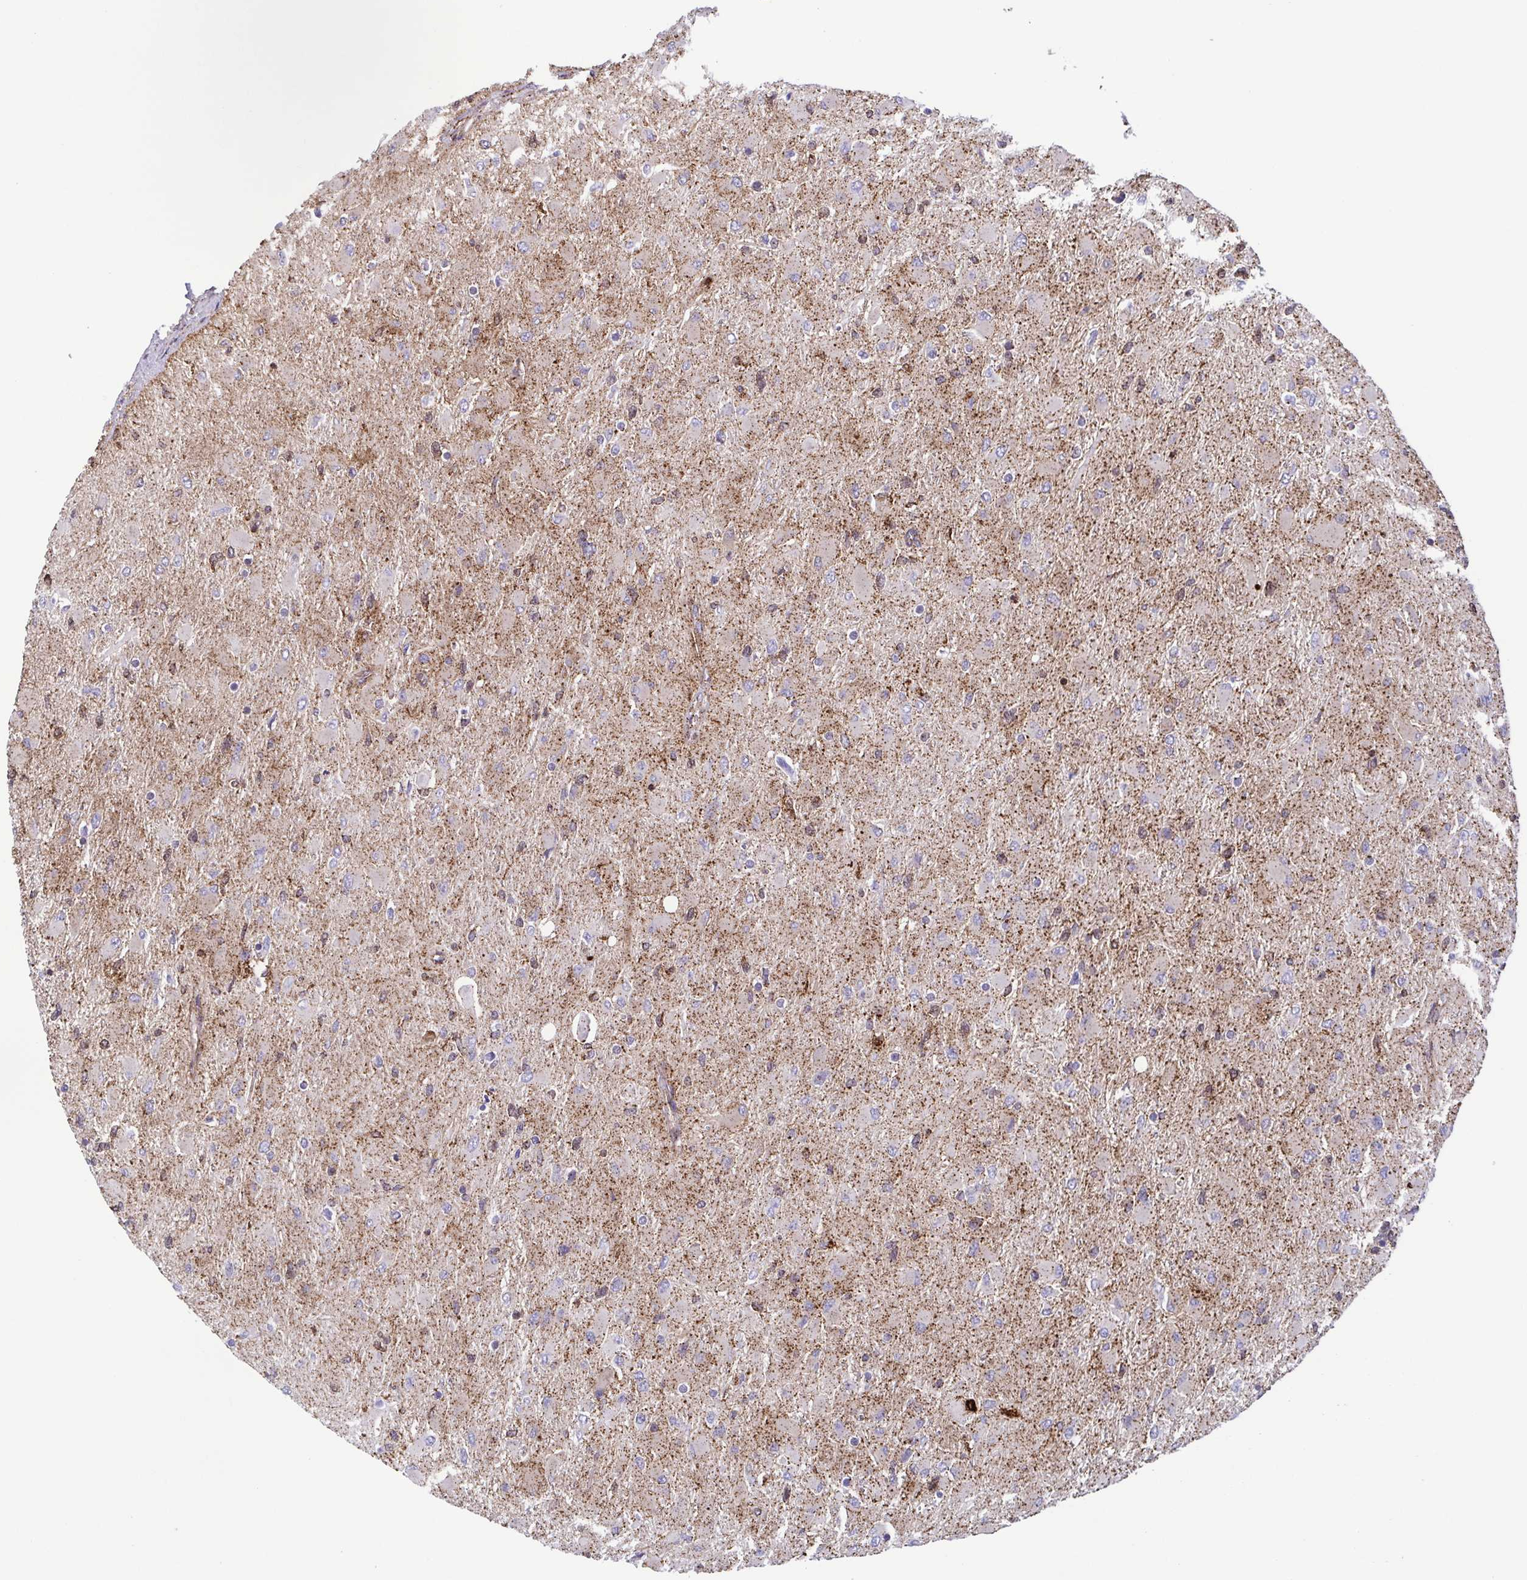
{"staining": {"intensity": "weak", "quantity": "<25%", "location": "cytoplasmic/membranous"}, "tissue": "glioma", "cell_type": "Tumor cells", "image_type": "cancer", "snomed": [{"axis": "morphology", "description": "Glioma, malignant, High grade"}, {"axis": "topography", "description": "Cerebral cortex"}], "caption": "This is a micrograph of IHC staining of malignant glioma (high-grade), which shows no staining in tumor cells.", "gene": "CHMP1B", "patient": {"sex": "female", "age": 36}}